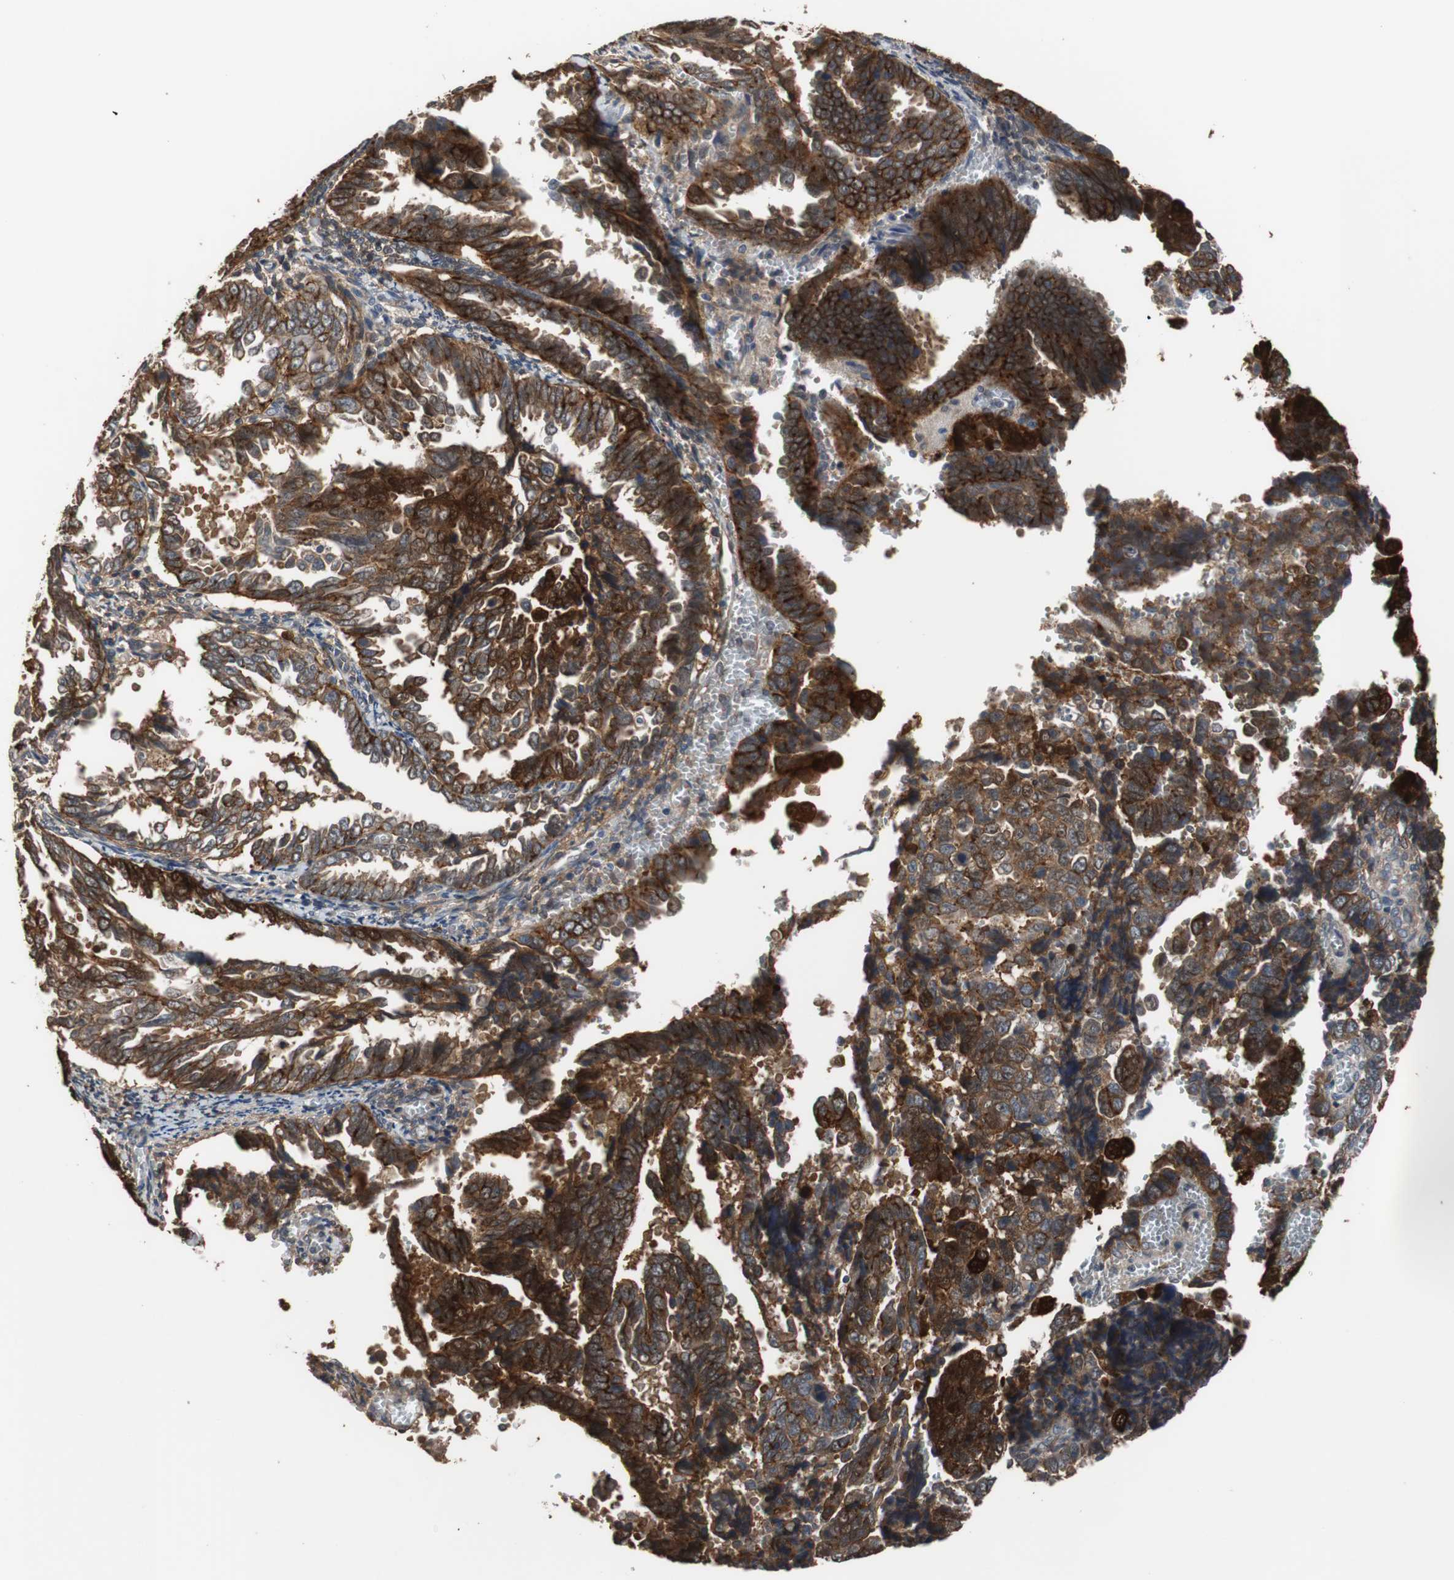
{"staining": {"intensity": "strong", "quantity": ">75%", "location": "cytoplasmic/membranous,nuclear"}, "tissue": "endometrial cancer", "cell_type": "Tumor cells", "image_type": "cancer", "snomed": [{"axis": "morphology", "description": "Adenocarcinoma, NOS"}, {"axis": "topography", "description": "Endometrium"}], "caption": "DAB immunohistochemical staining of human adenocarcinoma (endometrial) displays strong cytoplasmic/membranous and nuclear protein expression in about >75% of tumor cells.", "gene": "NDRG1", "patient": {"sex": "female", "age": 75}}